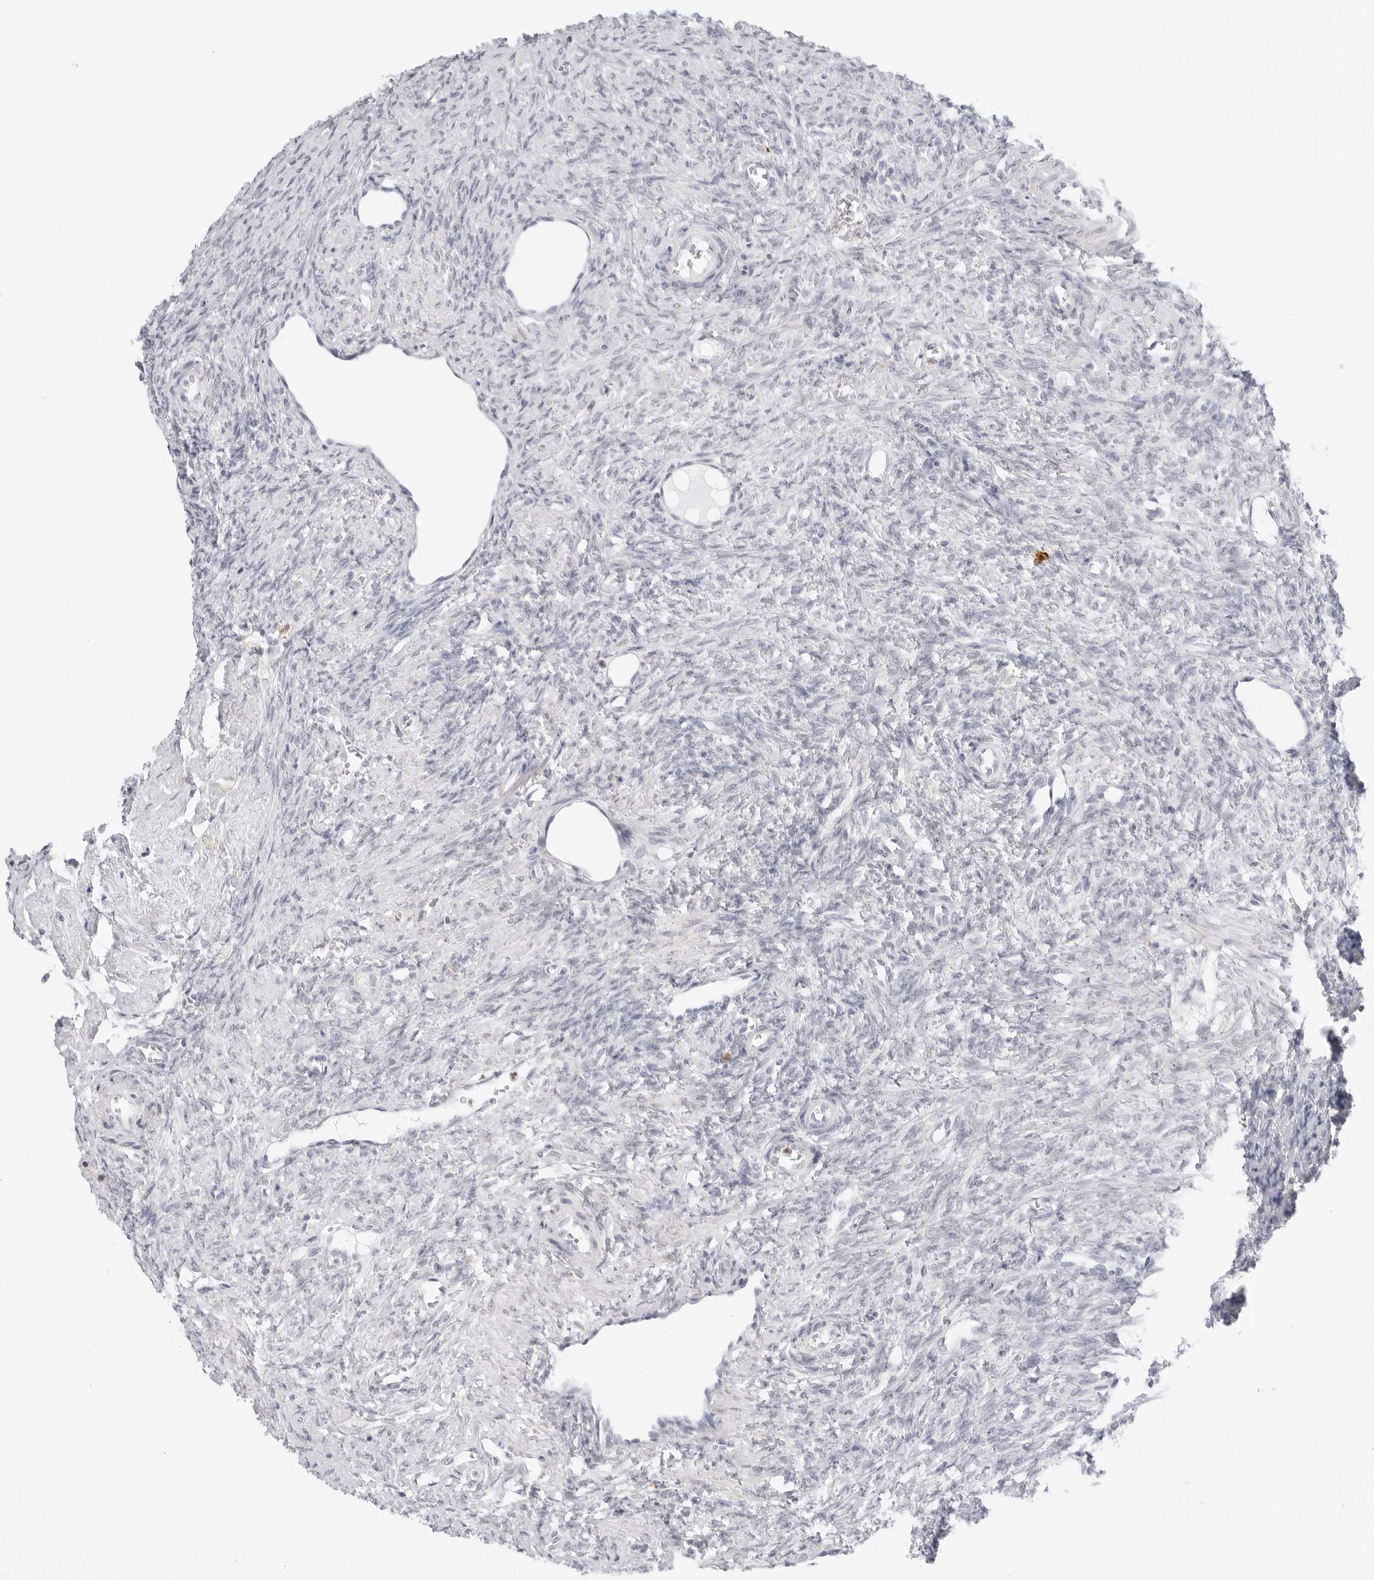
{"staining": {"intensity": "negative", "quantity": "none", "location": "none"}, "tissue": "ovary", "cell_type": "Follicle cells", "image_type": "normal", "snomed": [{"axis": "morphology", "description": "Normal tissue, NOS"}, {"axis": "topography", "description": "Ovary"}], "caption": "Histopathology image shows no significant protein positivity in follicle cells of benign ovary. Brightfield microscopy of immunohistochemistry stained with DAB (brown) and hematoxylin (blue), captured at high magnification.", "gene": "THEM4", "patient": {"sex": "female", "age": 41}}